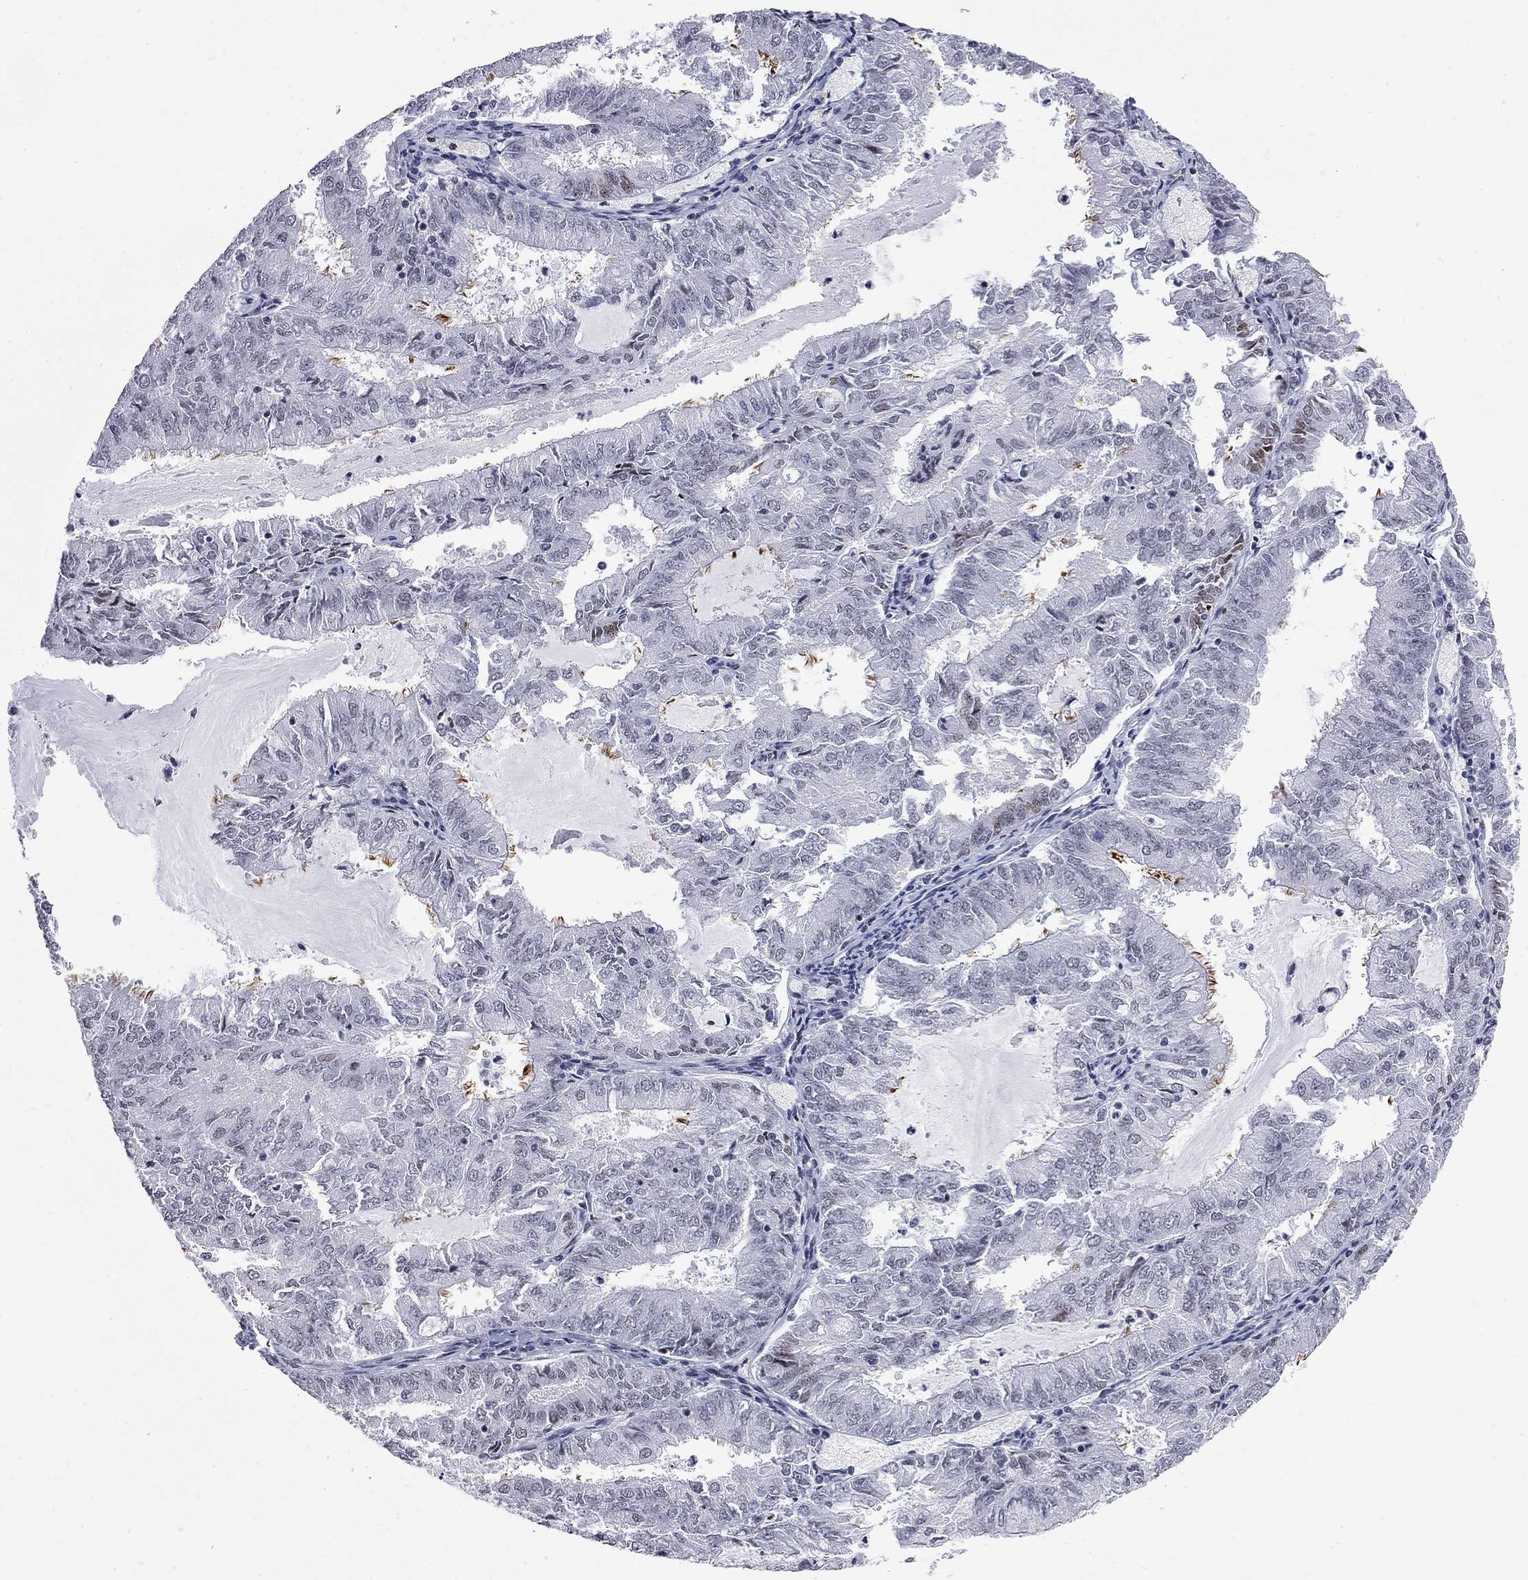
{"staining": {"intensity": "weak", "quantity": "<25%", "location": "nuclear"}, "tissue": "endometrial cancer", "cell_type": "Tumor cells", "image_type": "cancer", "snomed": [{"axis": "morphology", "description": "Adenocarcinoma, NOS"}, {"axis": "topography", "description": "Endometrium"}], "caption": "DAB immunohistochemical staining of human endometrial adenocarcinoma reveals no significant staining in tumor cells.", "gene": "ZBTB47", "patient": {"sex": "female", "age": 57}}